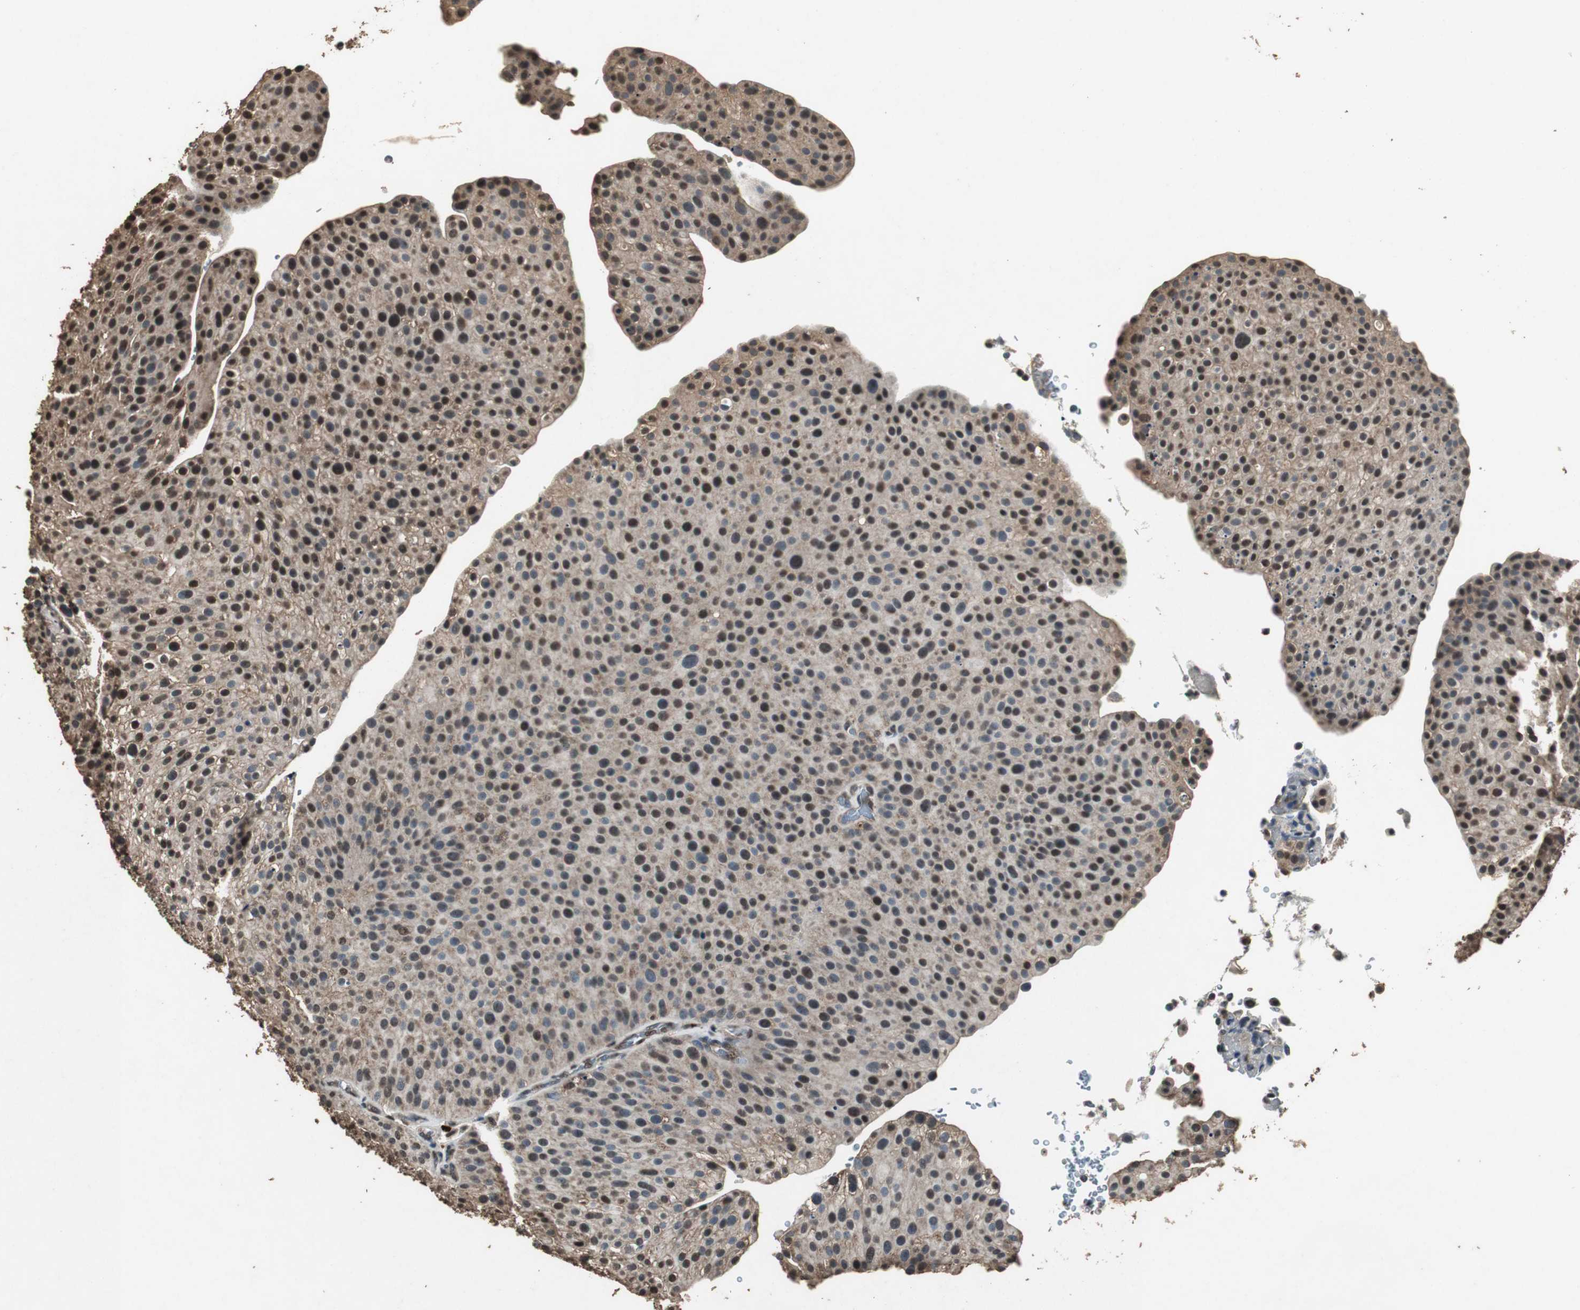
{"staining": {"intensity": "strong", "quantity": ">75%", "location": "cytoplasmic/membranous,nuclear"}, "tissue": "urothelial cancer", "cell_type": "Tumor cells", "image_type": "cancer", "snomed": [{"axis": "morphology", "description": "Urothelial carcinoma, Low grade"}, {"axis": "topography", "description": "Smooth muscle"}, {"axis": "topography", "description": "Urinary bladder"}], "caption": "Urothelial carcinoma (low-grade) stained for a protein demonstrates strong cytoplasmic/membranous and nuclear positivity in tumor cells. The protein of interest is stained brown, and the nuclei are stained in blue (DAB (3,3'-diaminobenzidine) IHC with brightfield microscopy, high magnification).", "gene": "PPP1R13B", "patient": {"sex": "male", "age": 60}}